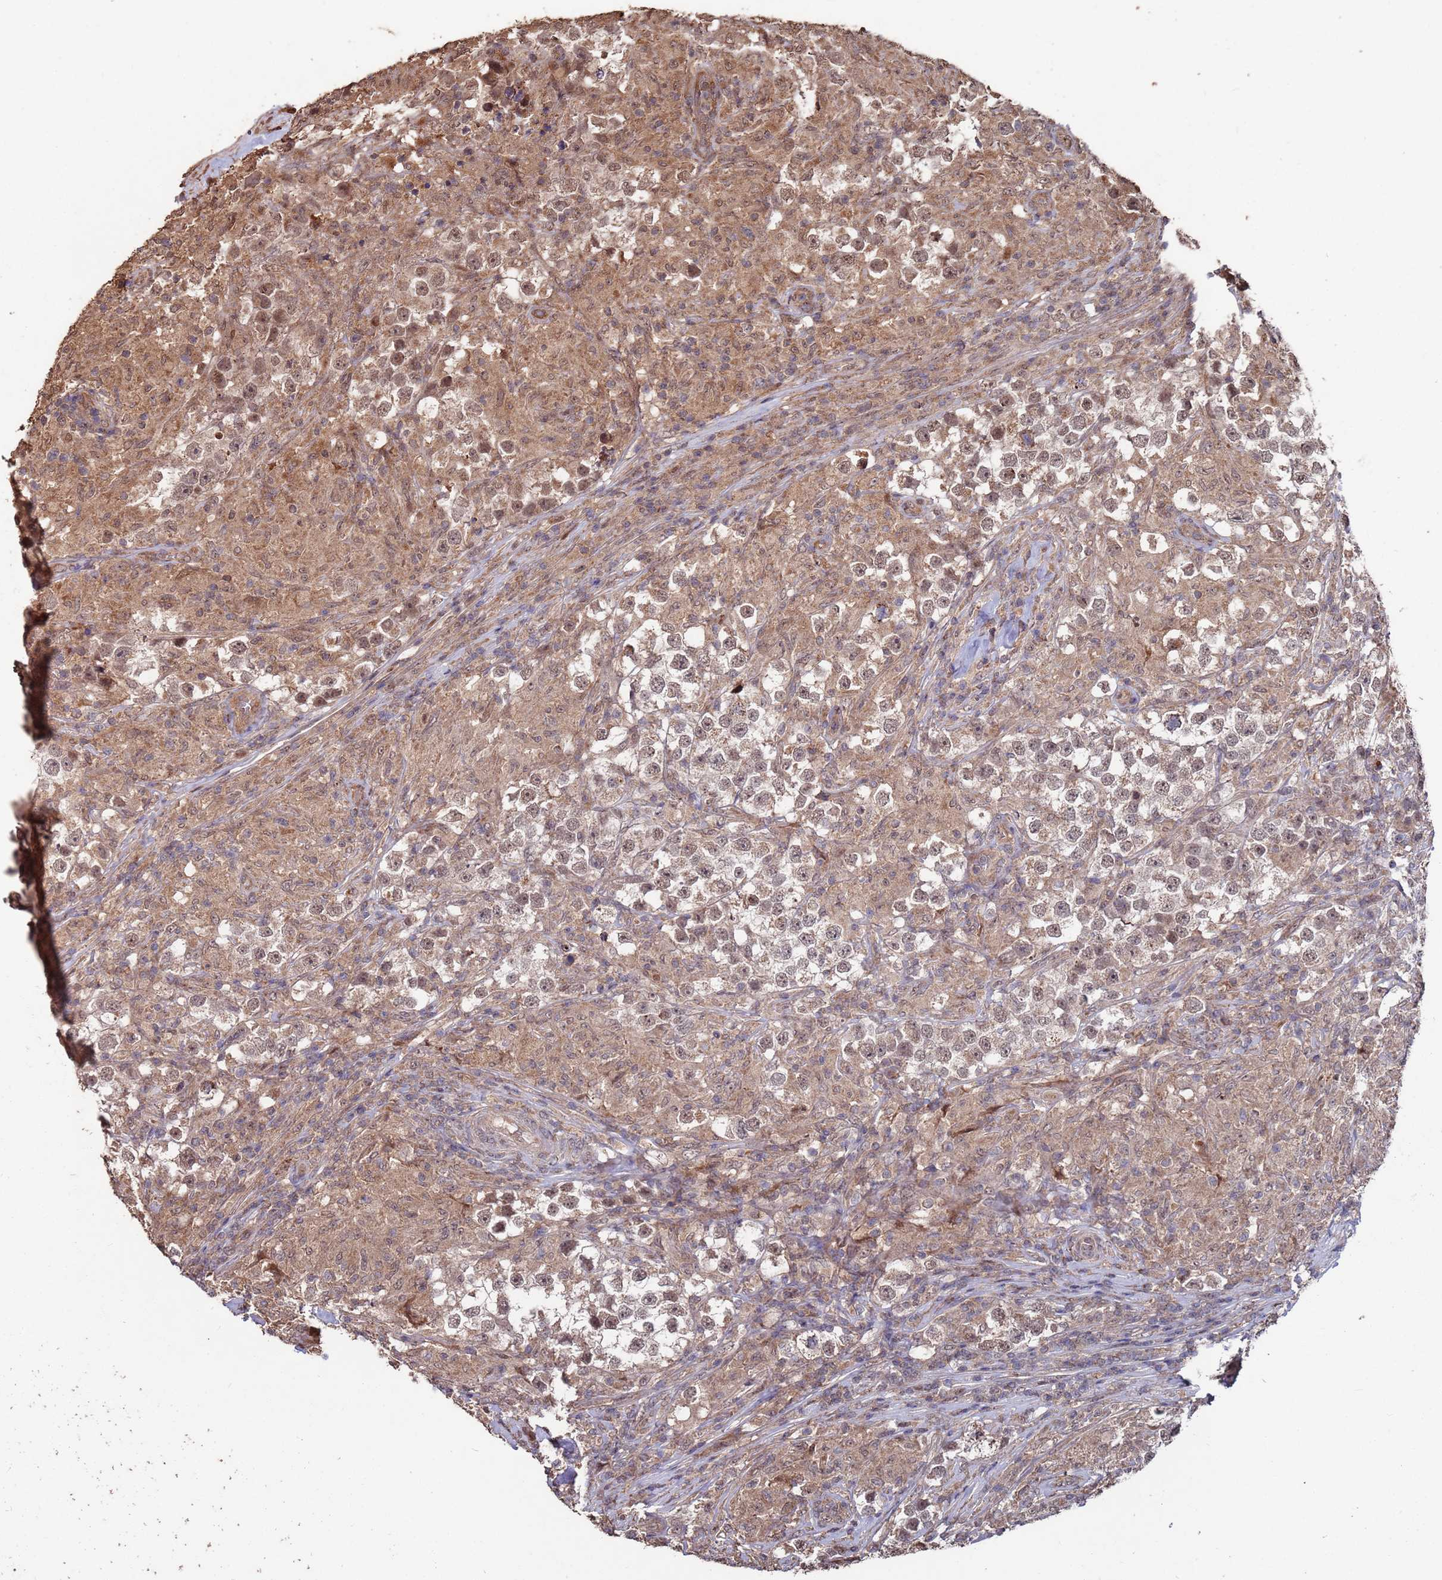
{"staining": {"intensity": "weak", "quantity": ">75%", "location": "nuclear"}, "tissue": "testis cancer", "cell_type": "Tumor cells", "image_type": "cancer", "snomed": [{"axis": "morphology", "description": "Seminoma, NOS"}, {"axis": "topography", "description": "Testis"}], "caption": "Human testis cancer stained with a brown dye demonstrates weak nuclear positive staining in about >75% of tumor cells.", "gene": "PRR7", "patient": {"sex": "male", "age": 46}}